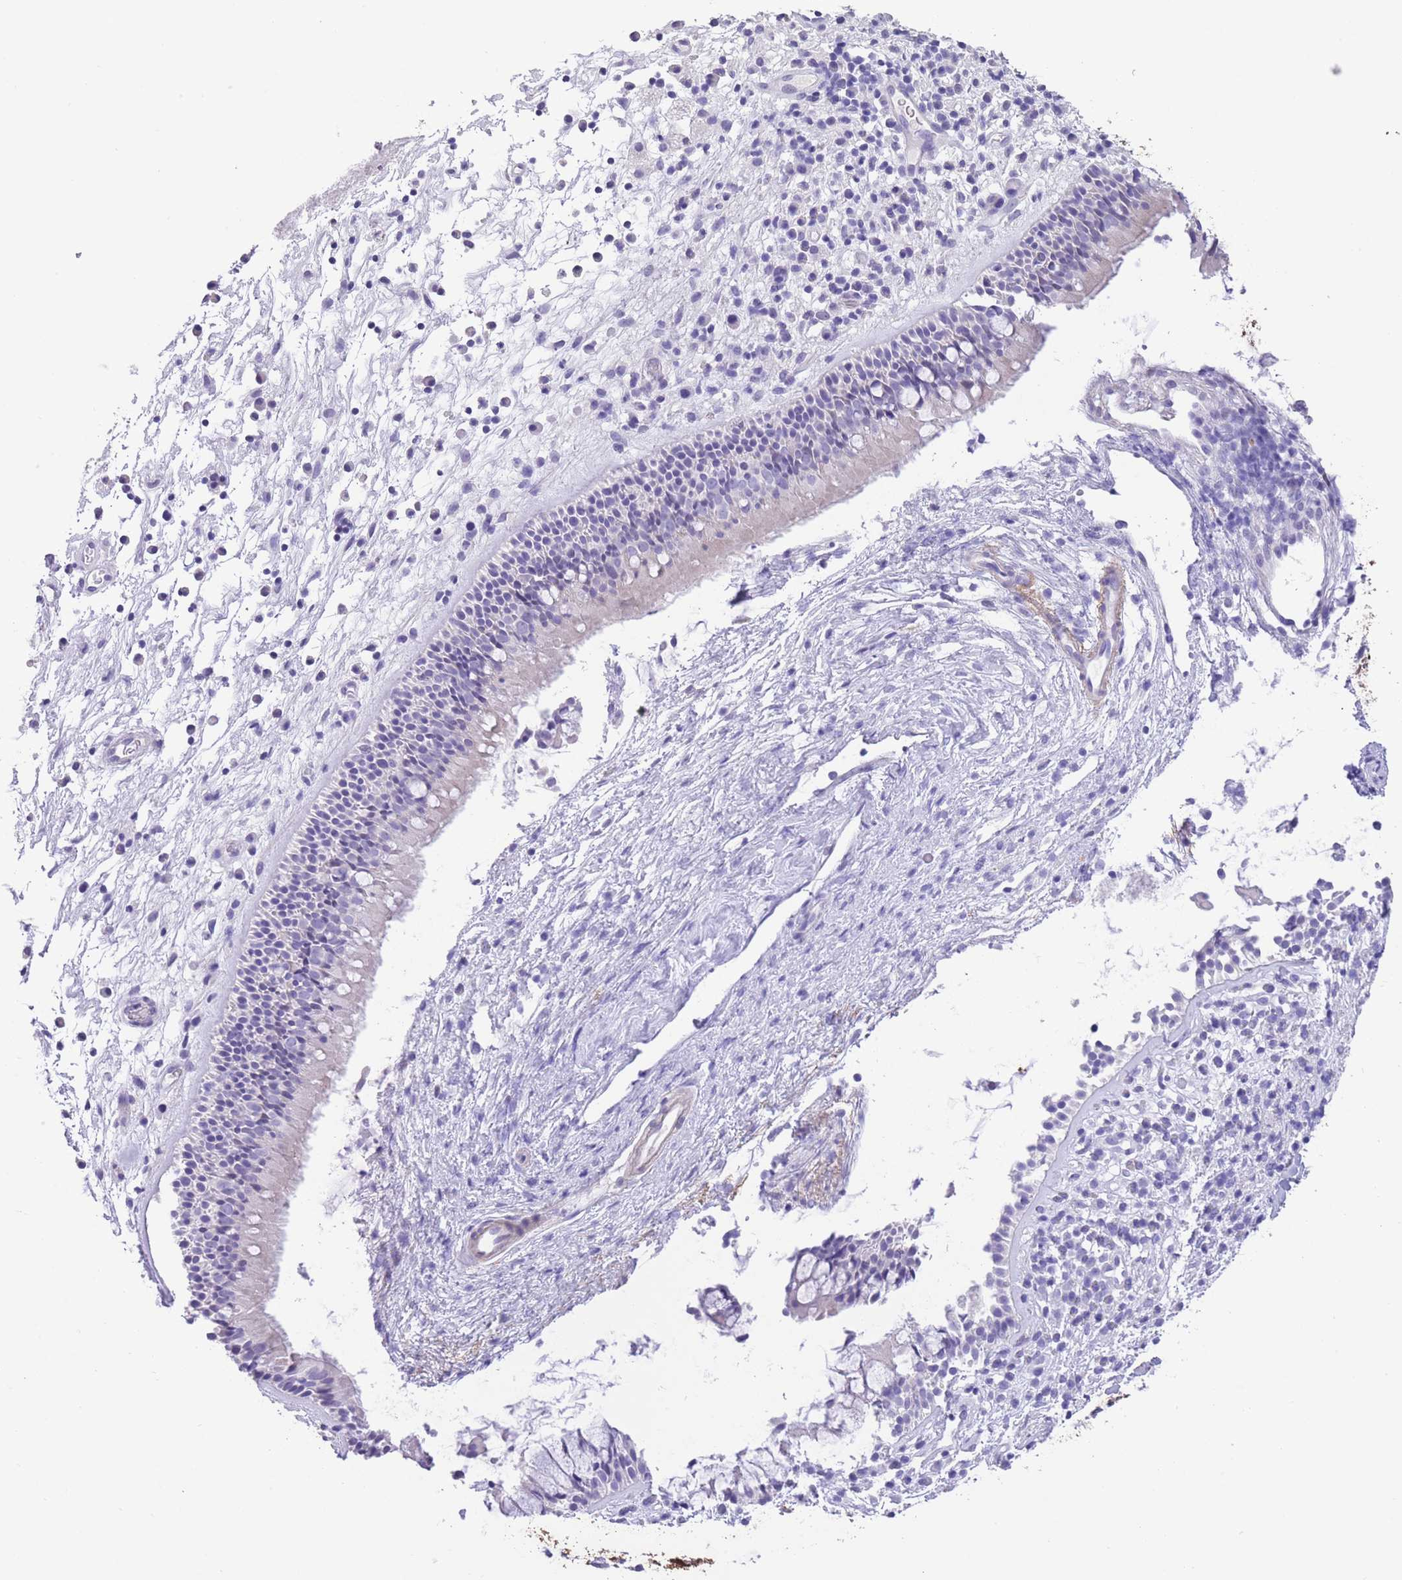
{"staining": {"intensity": "negative", "quantity": "none", "location": "none"}, "tissue": "nasopharynx", "cell_type": "Respiratory epithelial cells", "image_type": "normal", "snomed": [{"axis": "morphology", "description": "Normal tissue, NOS"}, {"axis": "topography", "description": "Nasopharynx"}], "caption": "The image demonstrates no staining of respiratory epithelial cells in benign nasopharynx.", "gene": "RAI2", "patient": {"sex": "male", "age": 63}}